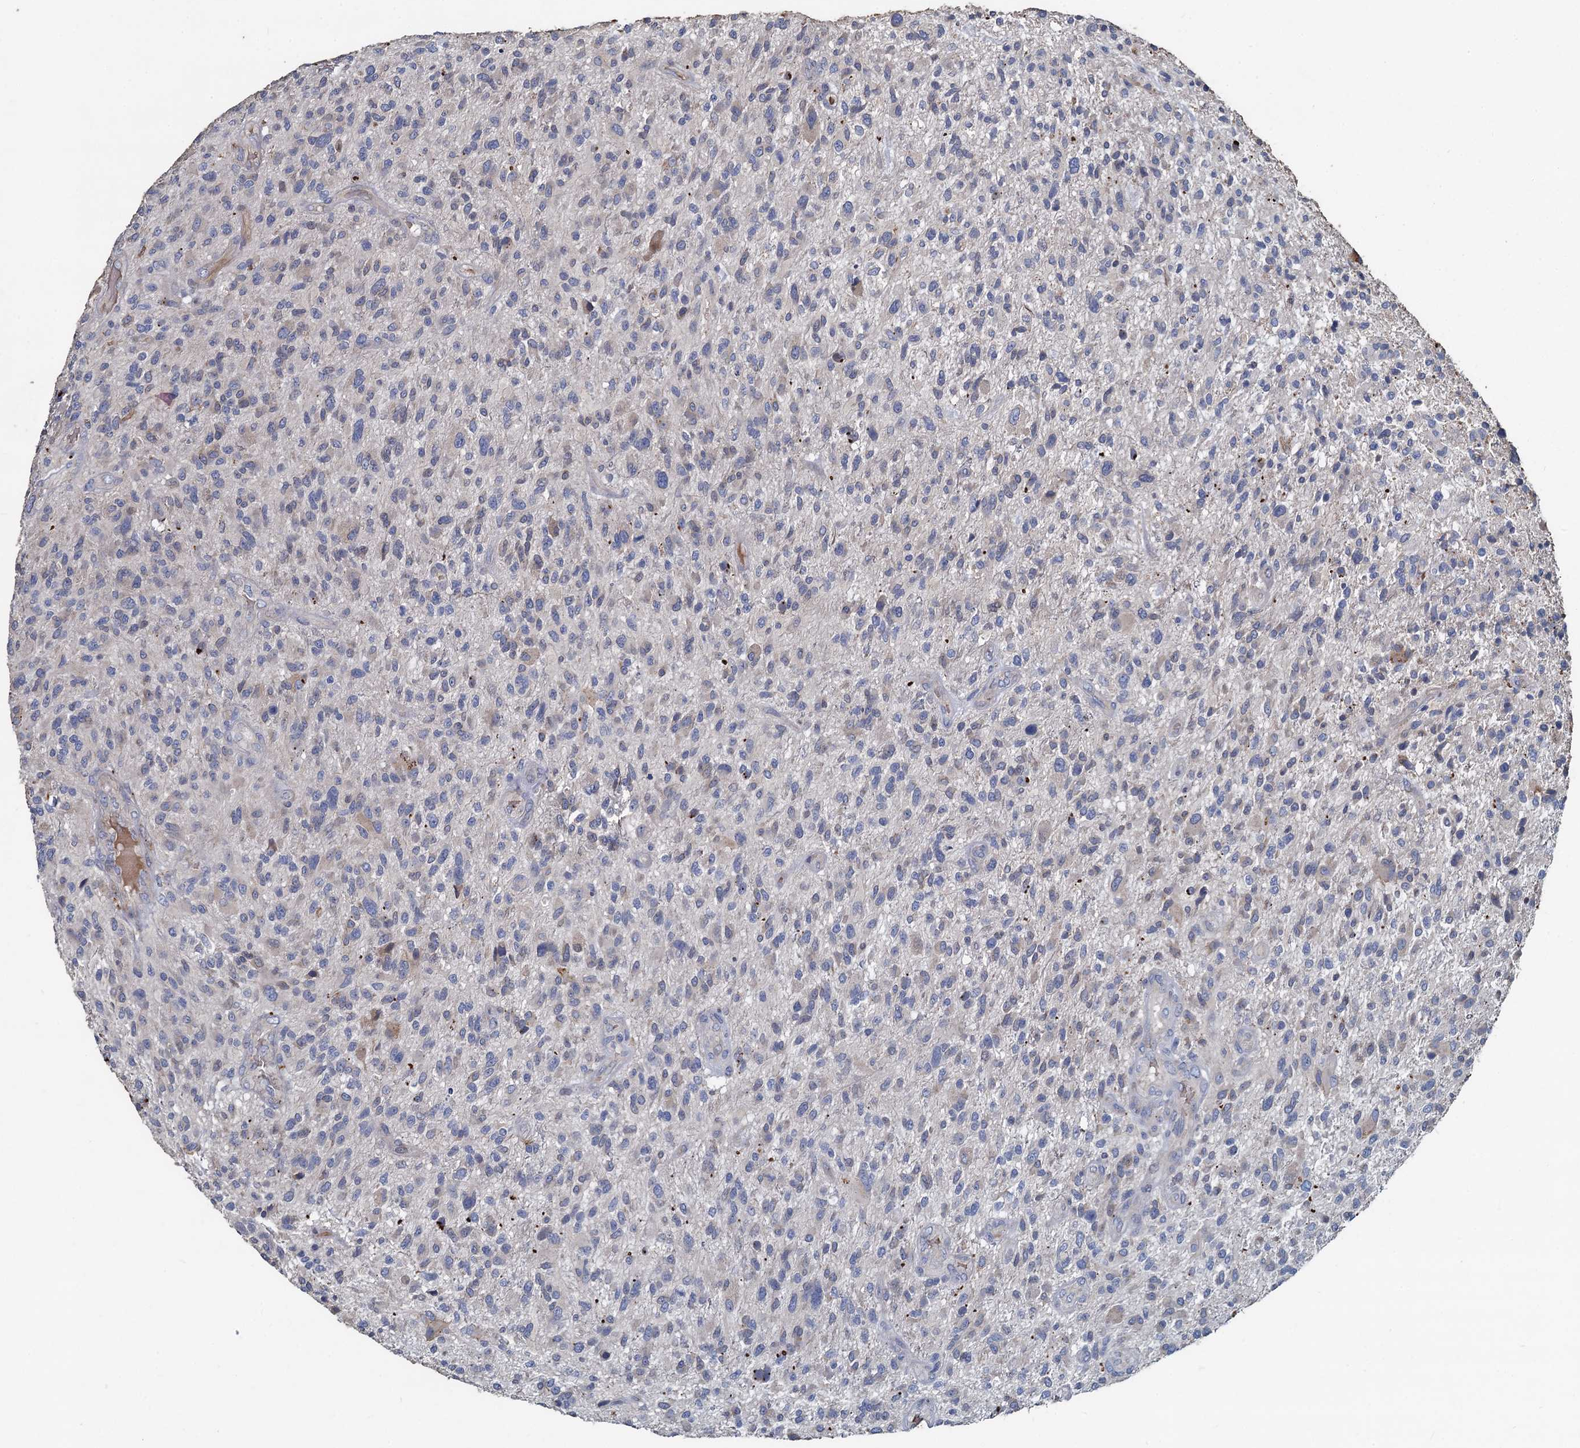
{"staining": {"intensity": "negative", "quantity": "none", "location": "none"}, "tissue": "glioma", "cell_type": "Tumor cells", "image_type": "cancer", "snomed": [{"axis": "morphology", "description": "Glioma, malignant, High grade"}, {"axis": "topography", "description": "Brain"}], "caption": "DAB immunohistochemical staining of glioma exhibits no significant positivity in tumor cells.", "gene": "TCTN2", "patient": {"sex": "male", "age": 47}}